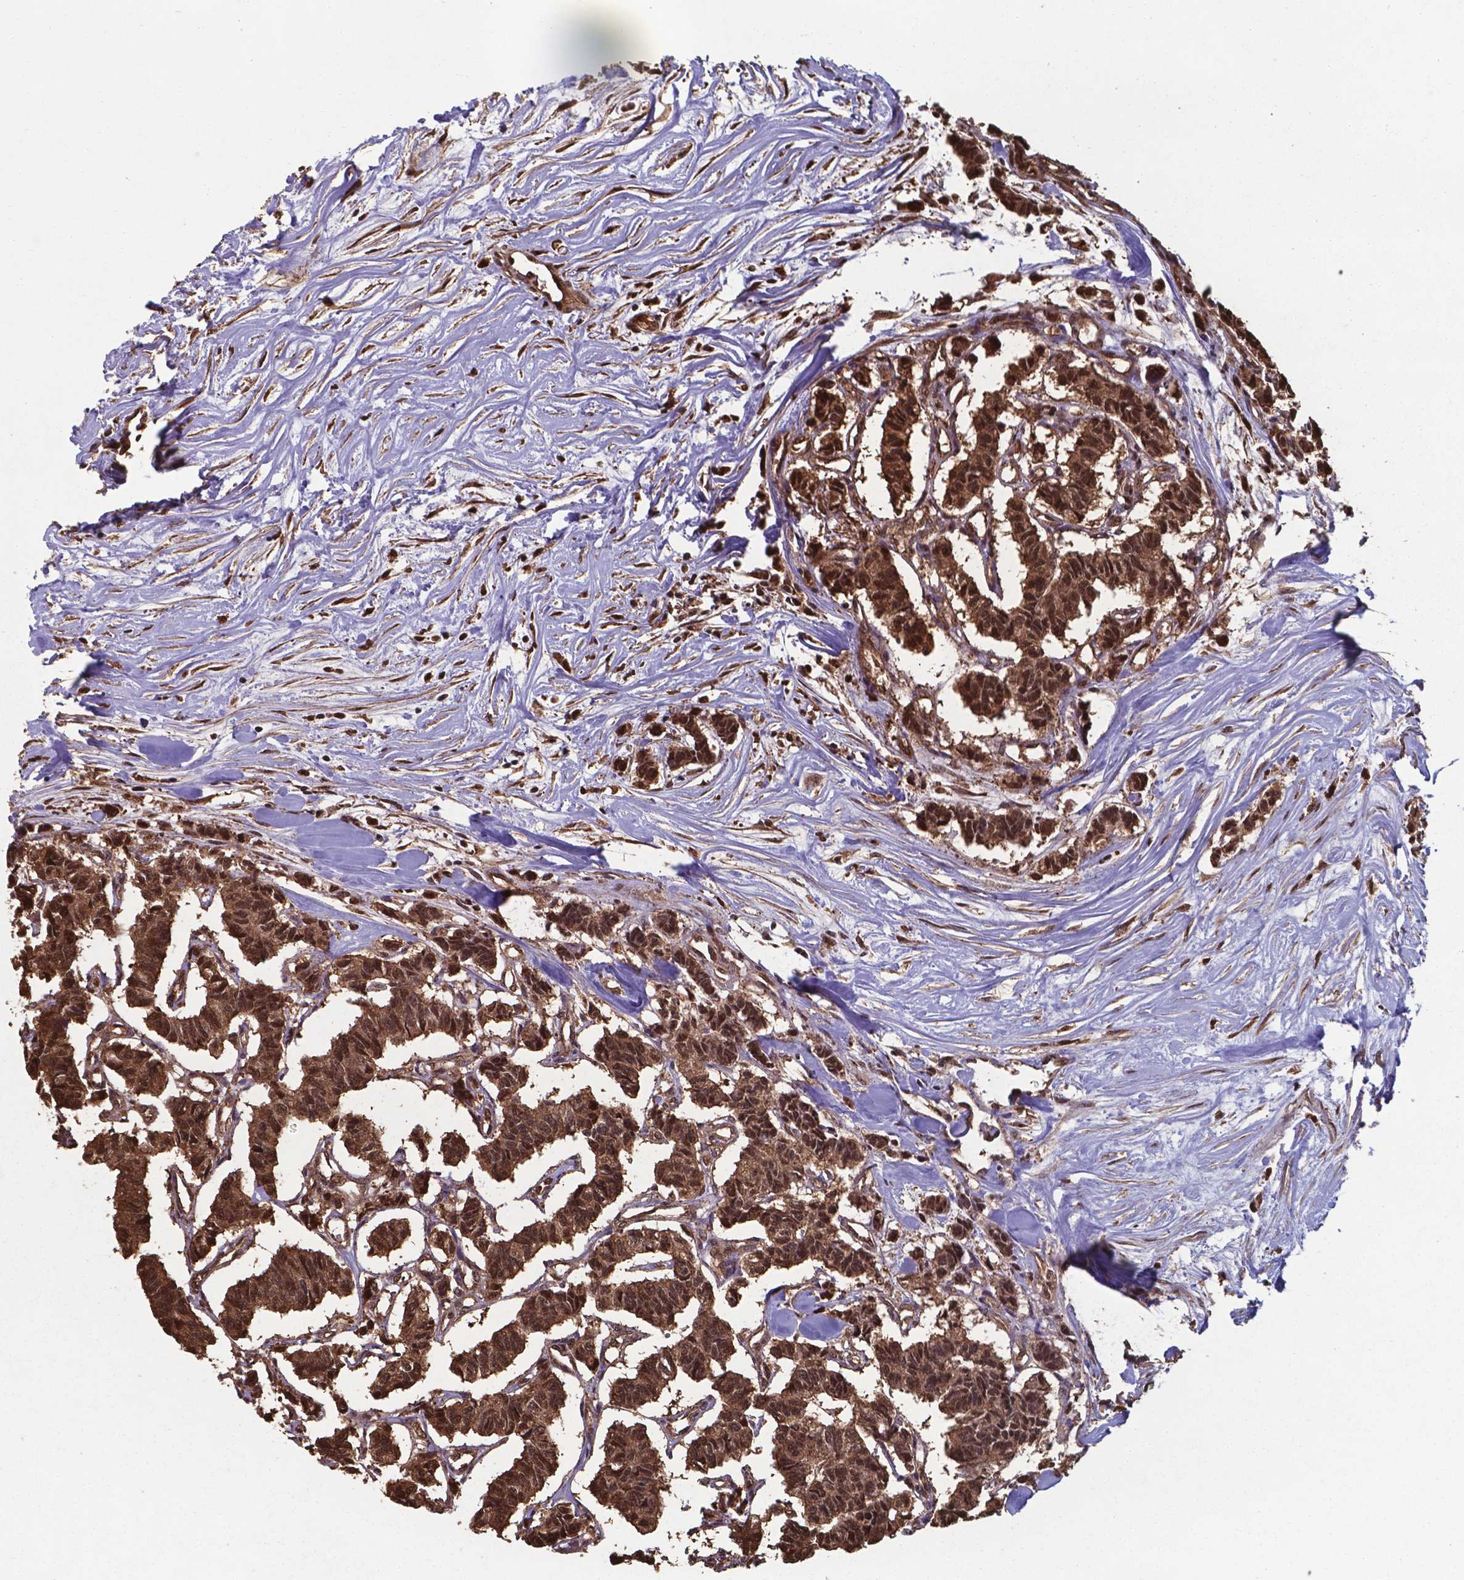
{"staining": {"intensity": "strong", "quantity": ">75%", "location": "cytoplasmic/membranous,nuclear"}, "tissue": "carcinoid", "cell_type": "Tumor cells", "image_type": "cancer", "snomed": [{"axis": "morphology", "description": "Carcinoid, malignant, NOS"}, {"axis": "topography", "description": "Kidney"}], "caption": "Immunohistochemistry staining of malignant carcinoid, which exhibits high levels of strong cytoplasmic/membranous and nuclear staining in approximately >75% of tumor cells indicating strong cytoplasmic/membranous and nuclear protein expression. The staining was performed using DAB (3,3'-diaminobenzidine) (brown) for protein detection and nuclei were counterstained in hematoxylin (blue).", "gene": "CHP2", "patient": {"sex": "female", "age": 41}}